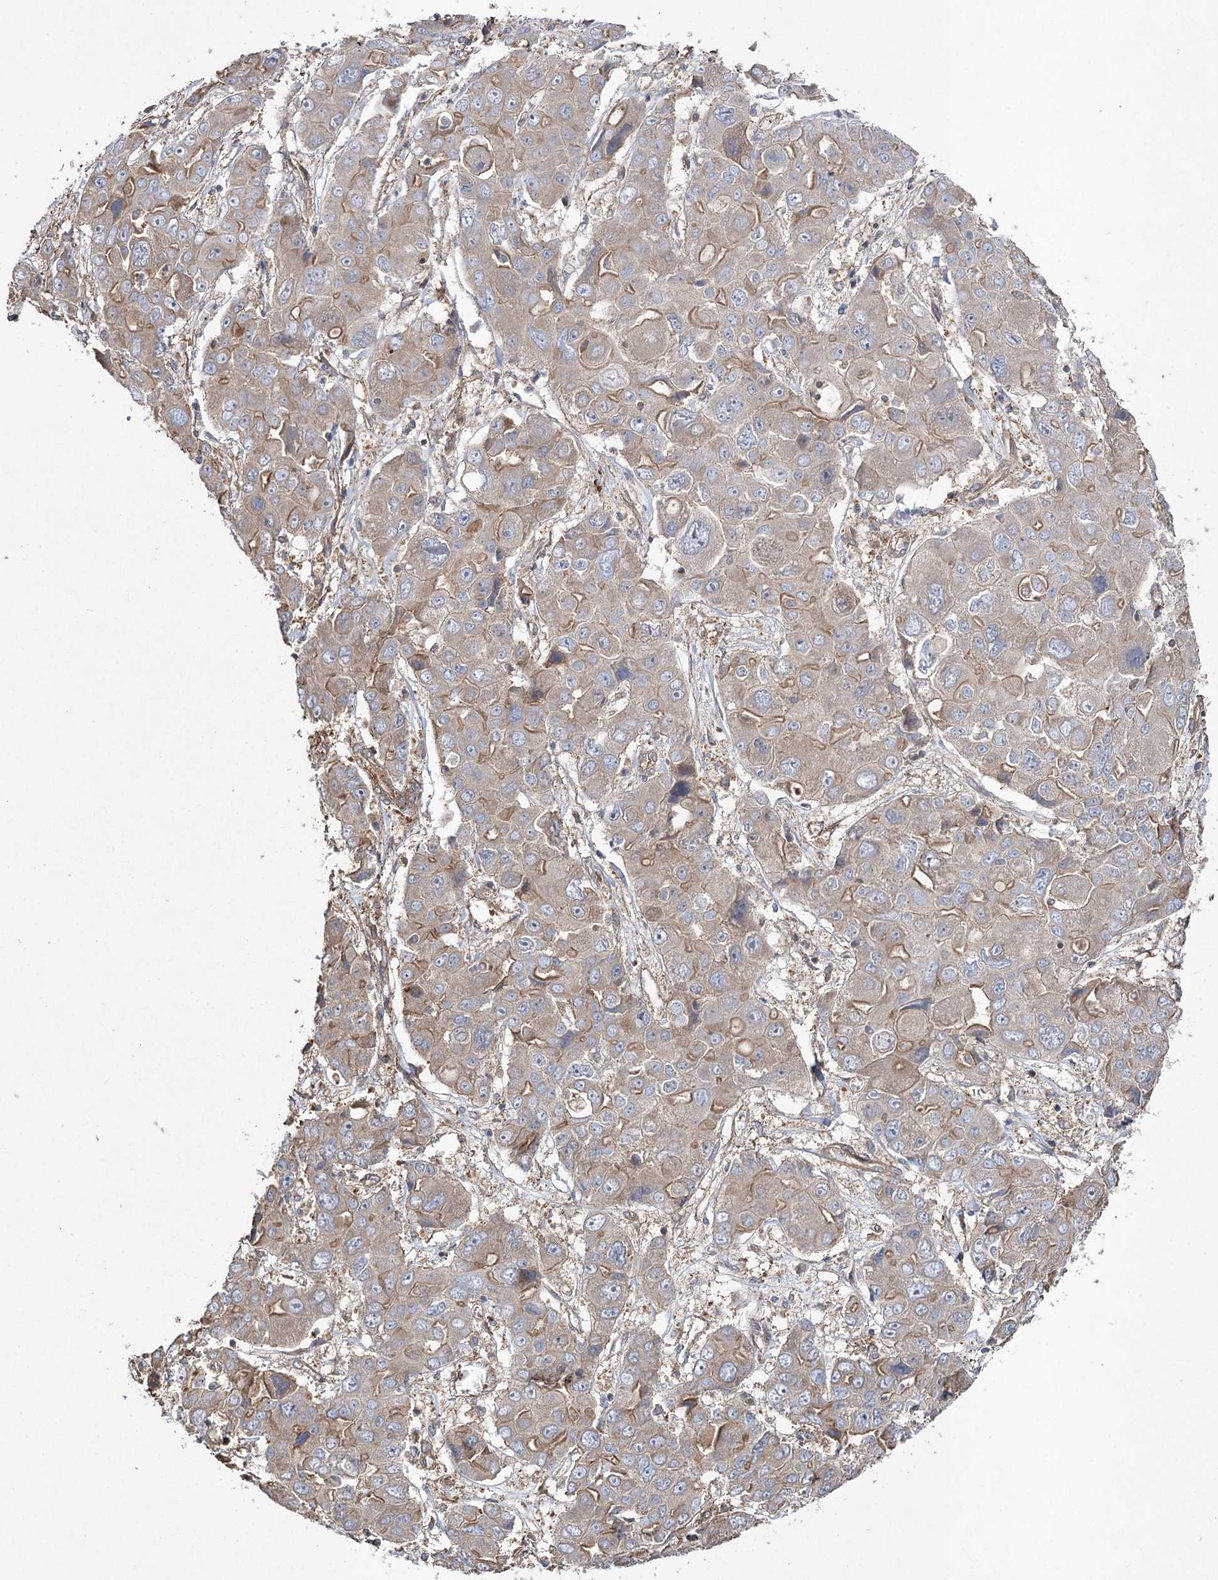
{"staining": {"intensity": "weak", "quantity": "25%-75%", "location": "cytoplasmic/membranous"}, "tissue": "liver cancer", "cell_type": "Tumor cells", "image_type": "cancer", "snomed": [{"axis": "morphology", "description": "Cholangiocarcinoma"}, {"axis": "topography", "description": "Liver"}], "caption": "Immunohistochemistry of human liver cancer (cholangiocarcinoma) shows low levels of weak cytoplasmic/membranous staining in approximately 25%-75% of tumor cells. Nuclei are stained in blue.", "gene": "LARS2", "patient": {"sex": "male", "age": 67}}